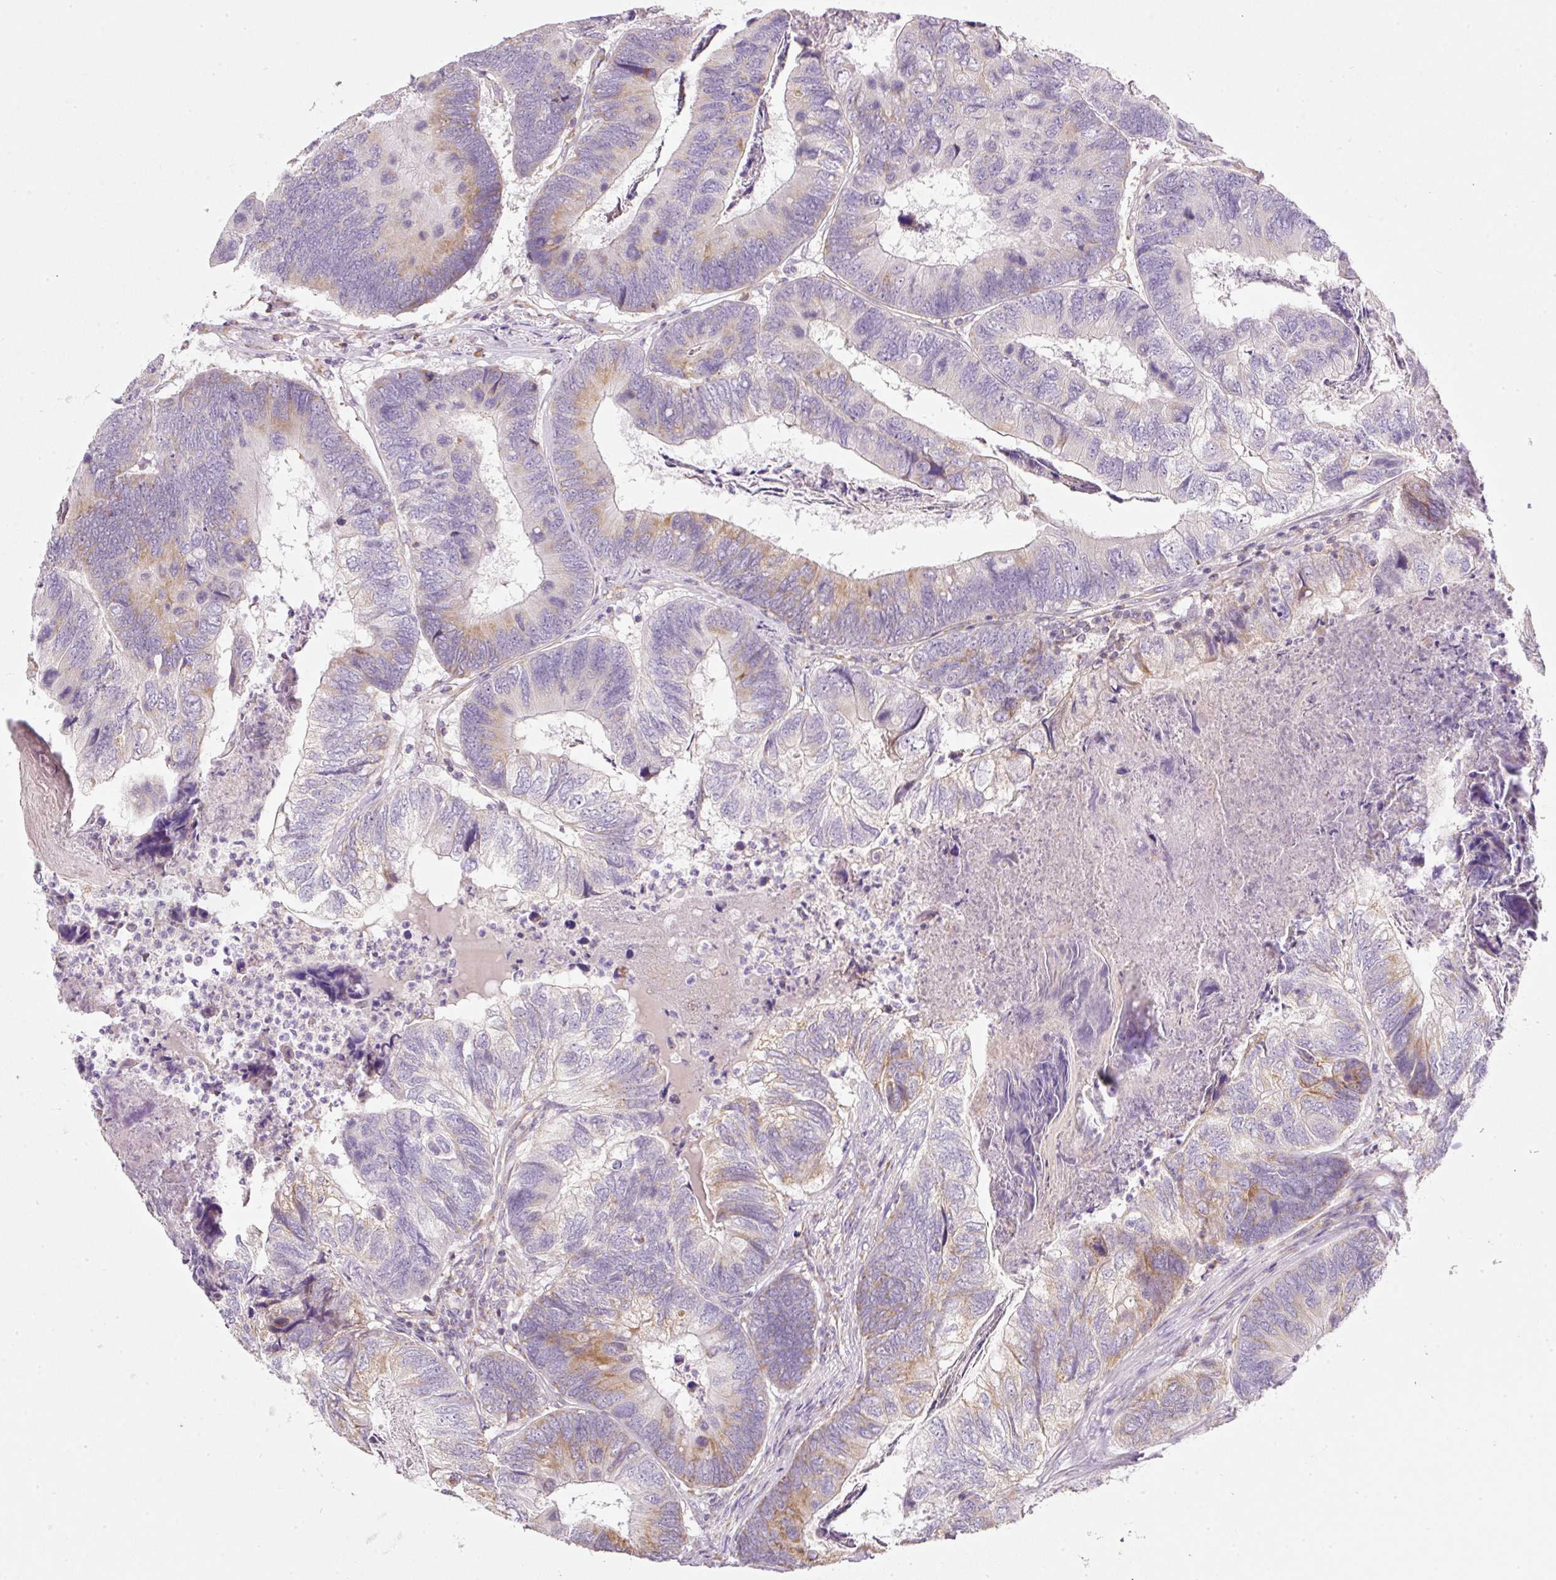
{"staining": {"intensity": "moderate", "quantity": "25%-75%", "location": "cytoplasmic/membranous"}, "tissue": "colorectal cancer", "cell_type": "Tumor cells", "image_type": "cancer", "snomed": [{"axis": "morphology", "description": "Adenocarcinoma, NOS"}, {"axis": "topography", "description": "Colon"}], "caption": "Moderate cytoplasmic/membranous positivity for a protein is present in about 25%-75% of tumor cells of colorectal adenocarcinoma using immunohistochemistry.", "gene": "NDUFA1", "patient": {"sex": "female", "age": 67}}